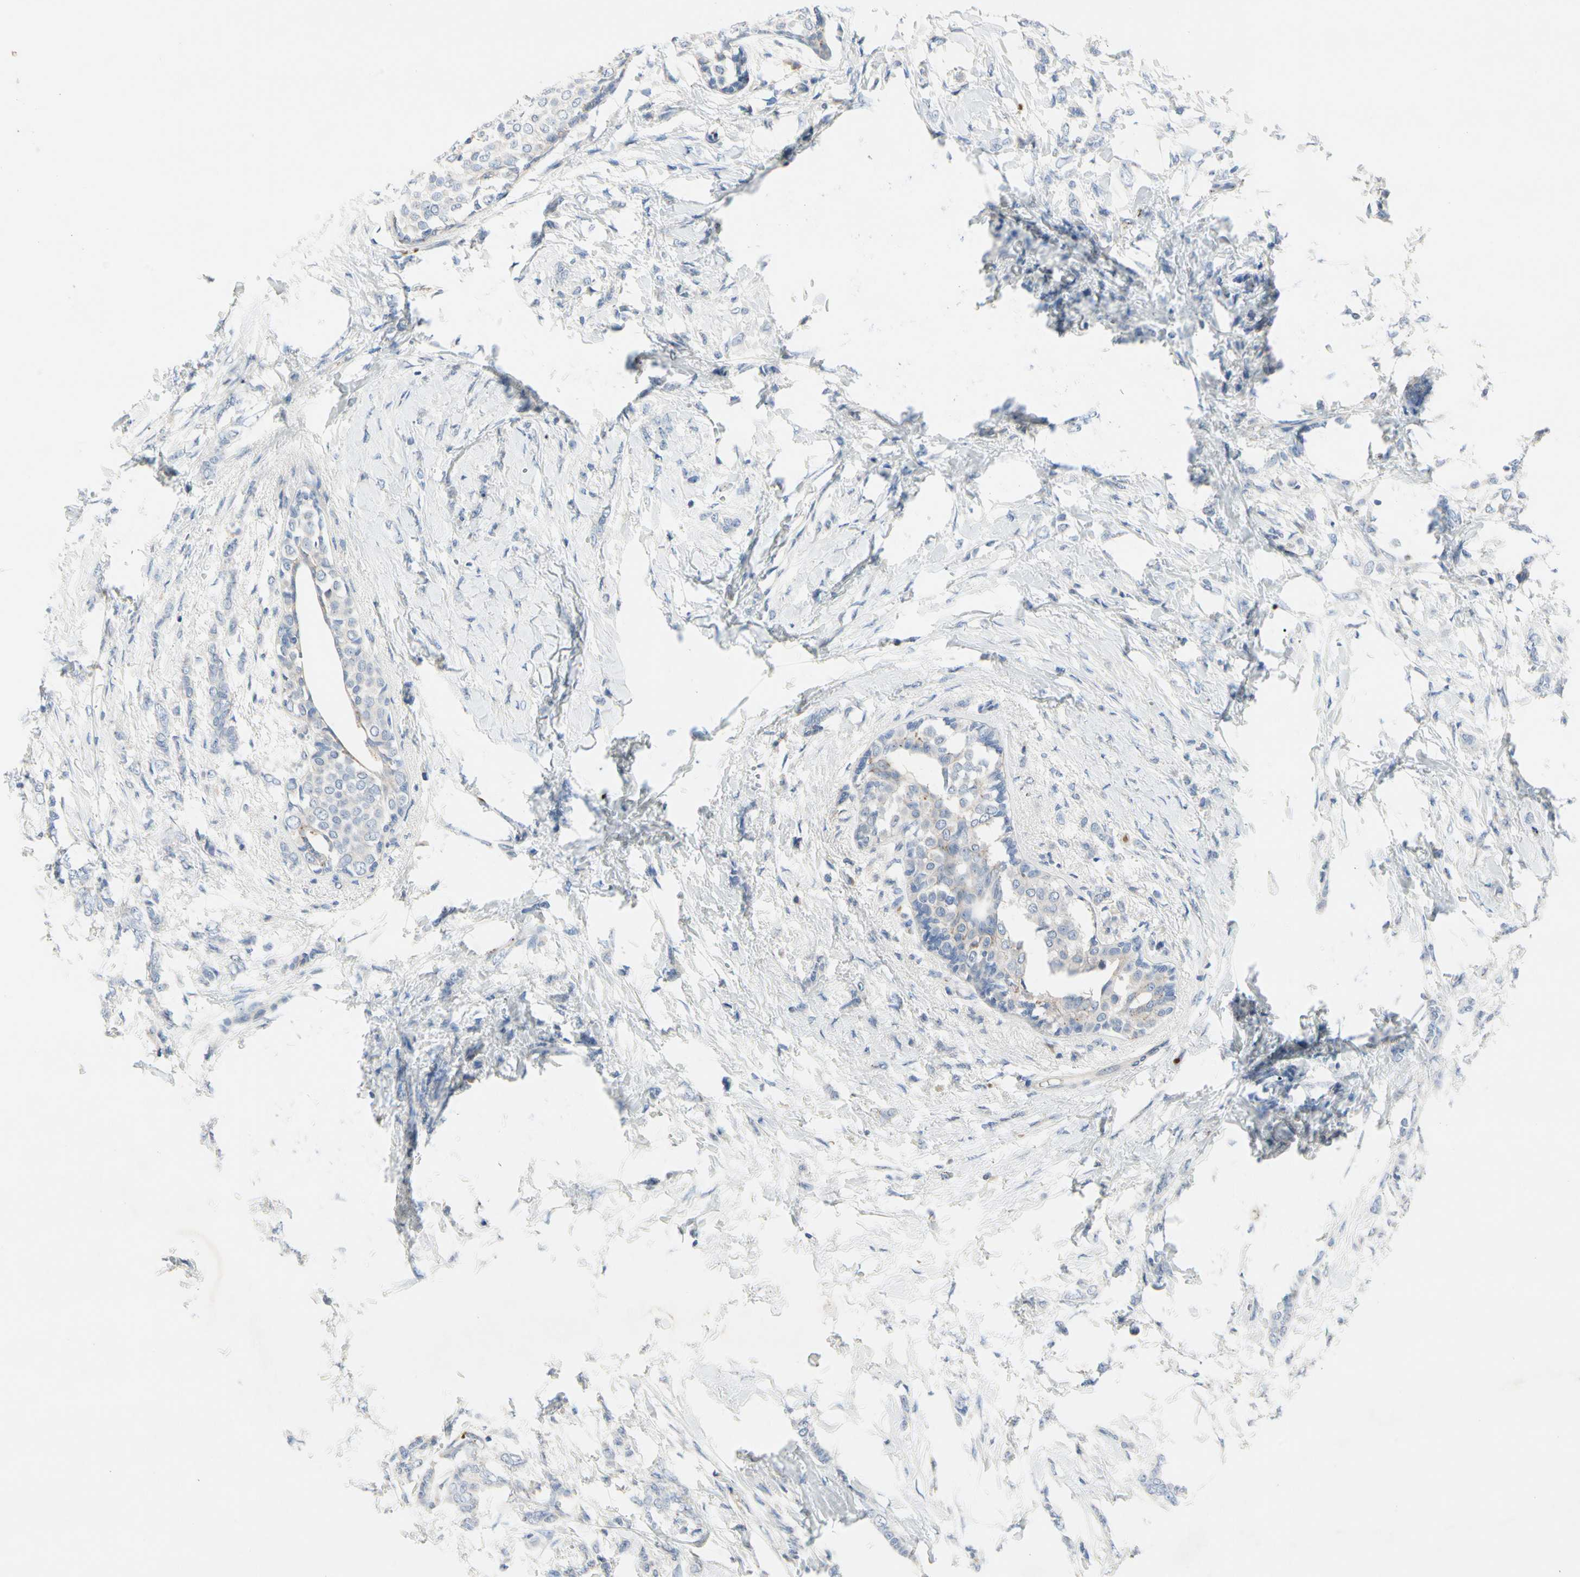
{"staining": {"intensity": "negative", "quantity": "none", "location": "none"}, "tissue": "breast cancer", "cell_type": "Tumor cells", "image_type": "cancer", "snomed": [{"axis": "morphology", "description": "Lobular carcinoma, in situ"}, {"axis": "morphology", "description": "Lobular carcinoma"}, {"axis": "topography", "description": "Breast"}], "caption": "A high-resolution photomicrograph shows immunohistochemistry (IHC) staining of breast cancer, which exhibits no significant positivity in tumor cells. (Brightfield microscopy of DAB (3,3'-diaminobenzidine) immunohistochemistry (IHC) at high magnification).", "gene": "RETSAT", "patient": {"sex": "female", "age": 41}}